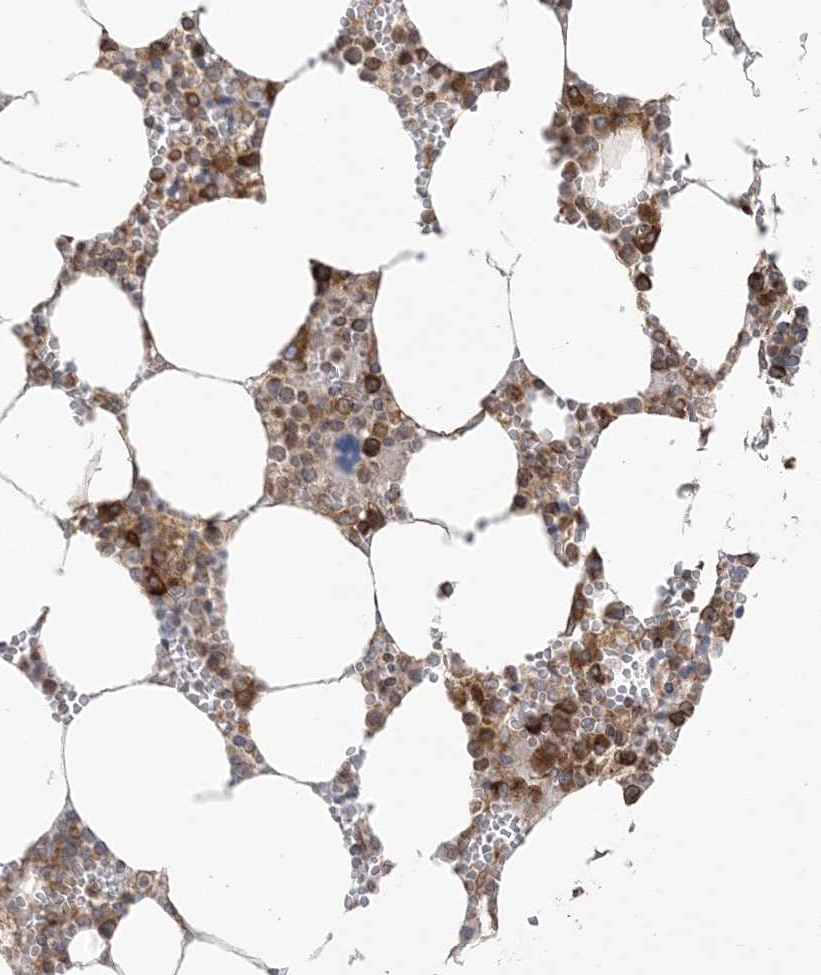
{"staining": {"intensity": "moderate", "quantity": ">75%", "location": "cytoplasmic/membranous"}, "tissue": "bone marrow", "cell_type": "Hematopoietic cells", "image_type": "normal", "snomed": [{"axis": "morphology", "description": "Normal tissue, NOS"}, {"axis": "topography", "description": "Bone marrow"}], "caption": "Moderate cytoplasmic/membranous positivity is identified in about >75% of hematopoietic cells in benign bone marrow.", "gene": "UBXN4", "patient": {"sex": "male", "age": 70}}